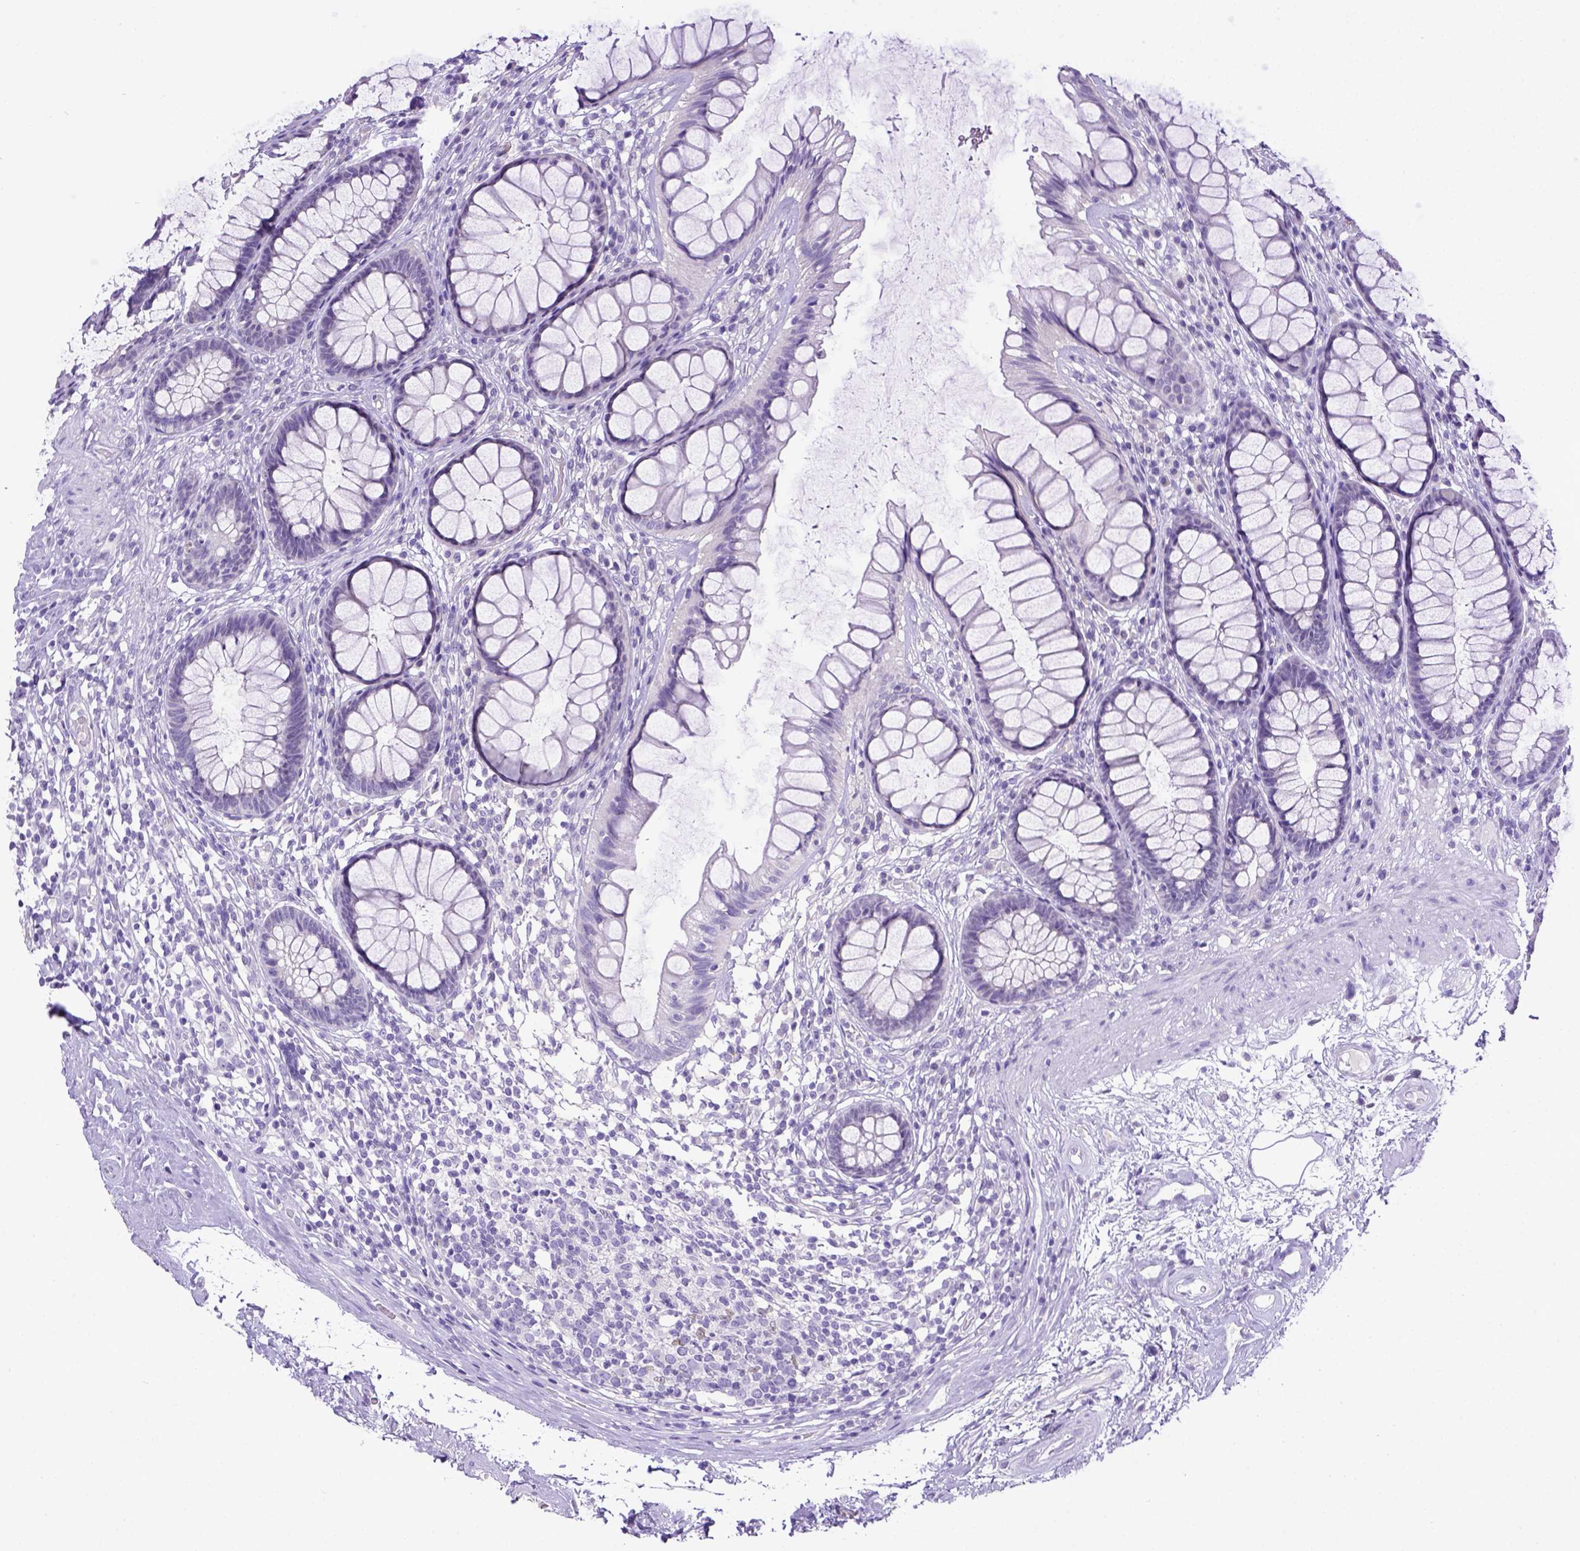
{"staining": {"intensity": "negative", "quantity": "none", "location": "none"}, "tissue": "rectum", "cell_type": "Glandular cells", "image_type": "normal", "snomed": [{"axis": "morphology", "description": "Normal tissue, NOS"}, {"axis": "topography", "description": "Rectum"}], "caption": "Rectum was stained to show a protein in brown. There is no significant expression in glandular cells. (Brightfield microscopy of DAB IHC at high magnification).", "gene": "ESR1", "patient": {"sex": "male", "age": 72}}